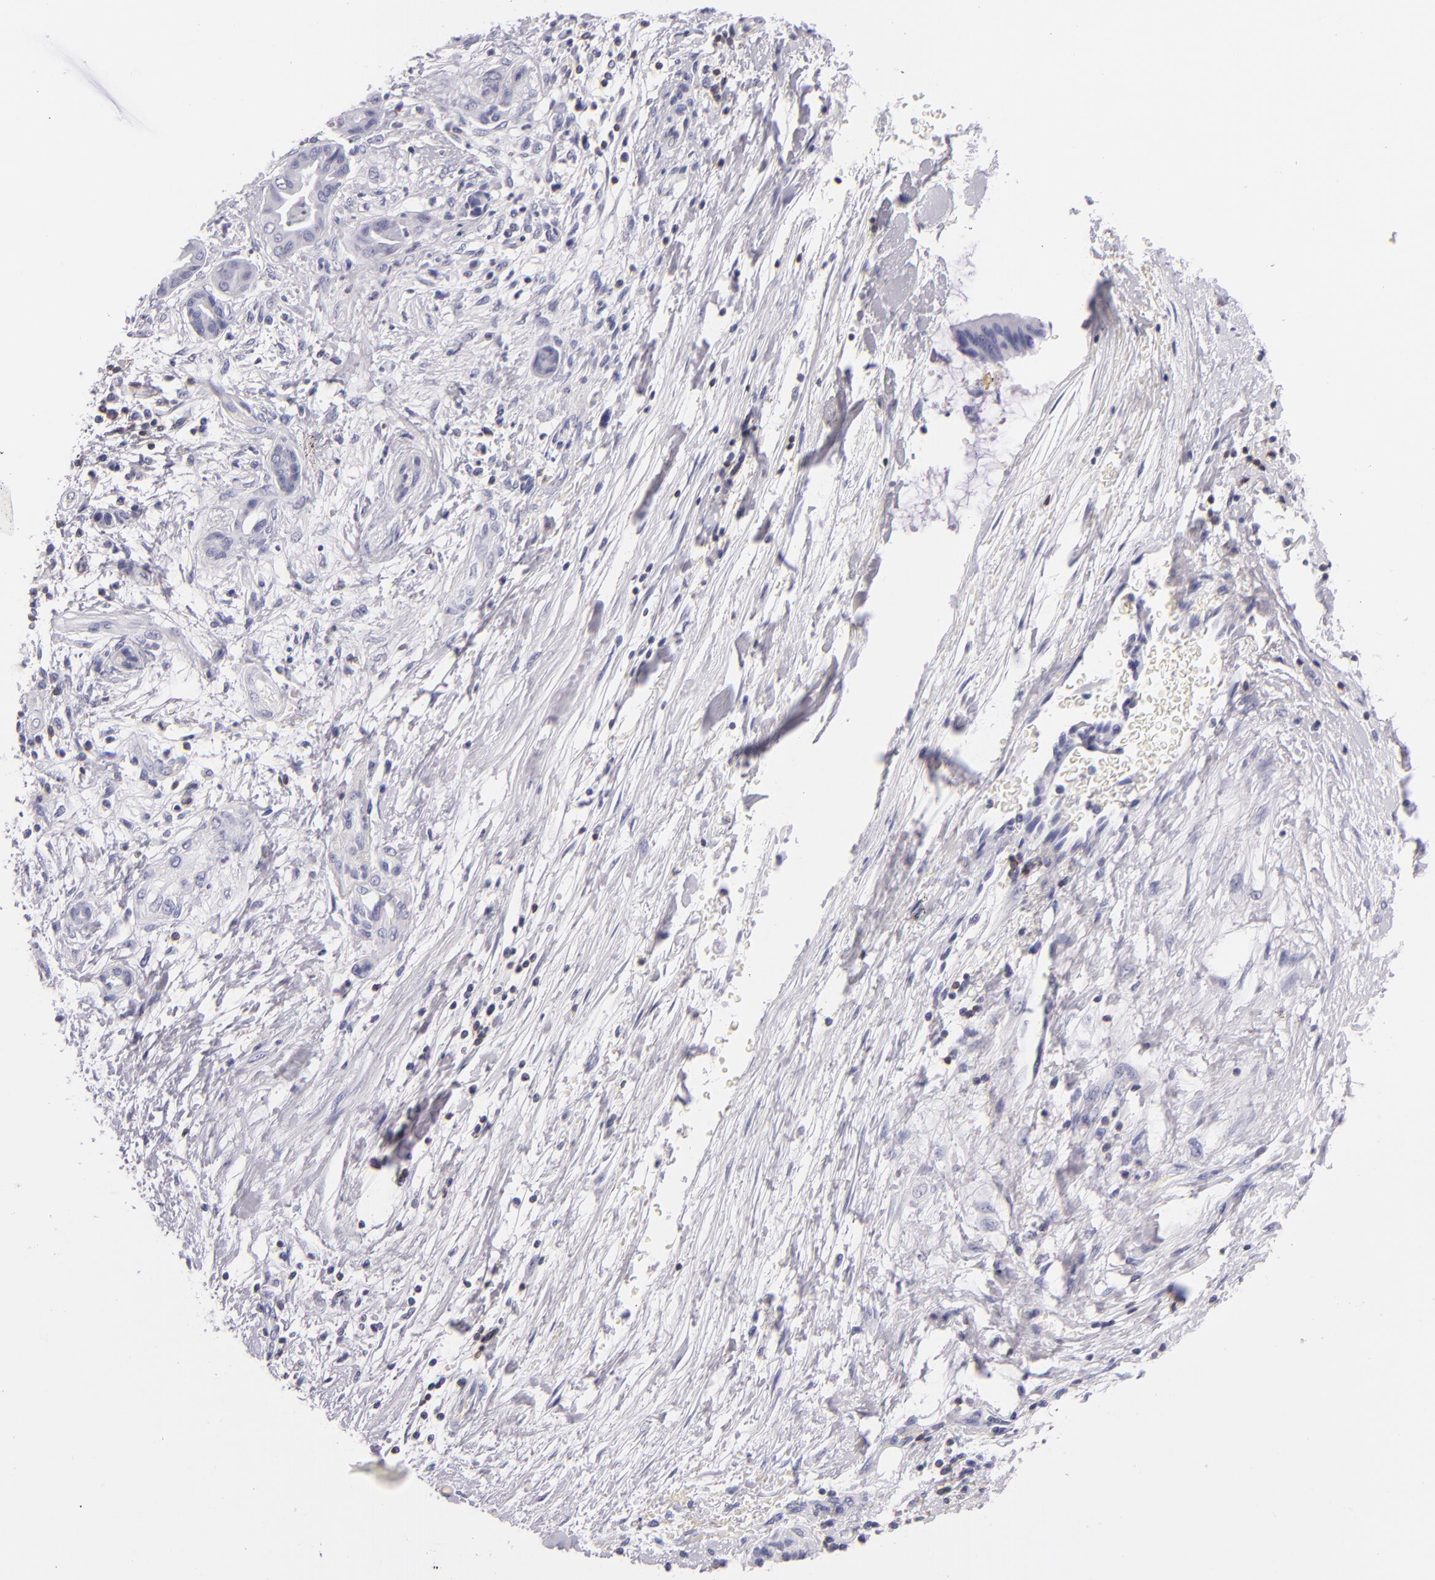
{"staining": {"intensity": "negative", "quantity": "none", "location": "none"}, "tissue": "pancreatic cancer", "cell_type": "Tumor cells", "image_type": "cancer", "snomed": [{"axis": "morphology", "description": "Adenocarcinoma, NOS"}, {"axis": "topography", "description": "Pancreas"}], "caption": "This histopathology image is of pancreatic cancer stained with immunohistochemistry to label a protein in brown with the nuclei are counter-stained blue. There is no staining in tumor cells.", "gene": "CD48", "patient": {"sex": "female", "age": 70}}